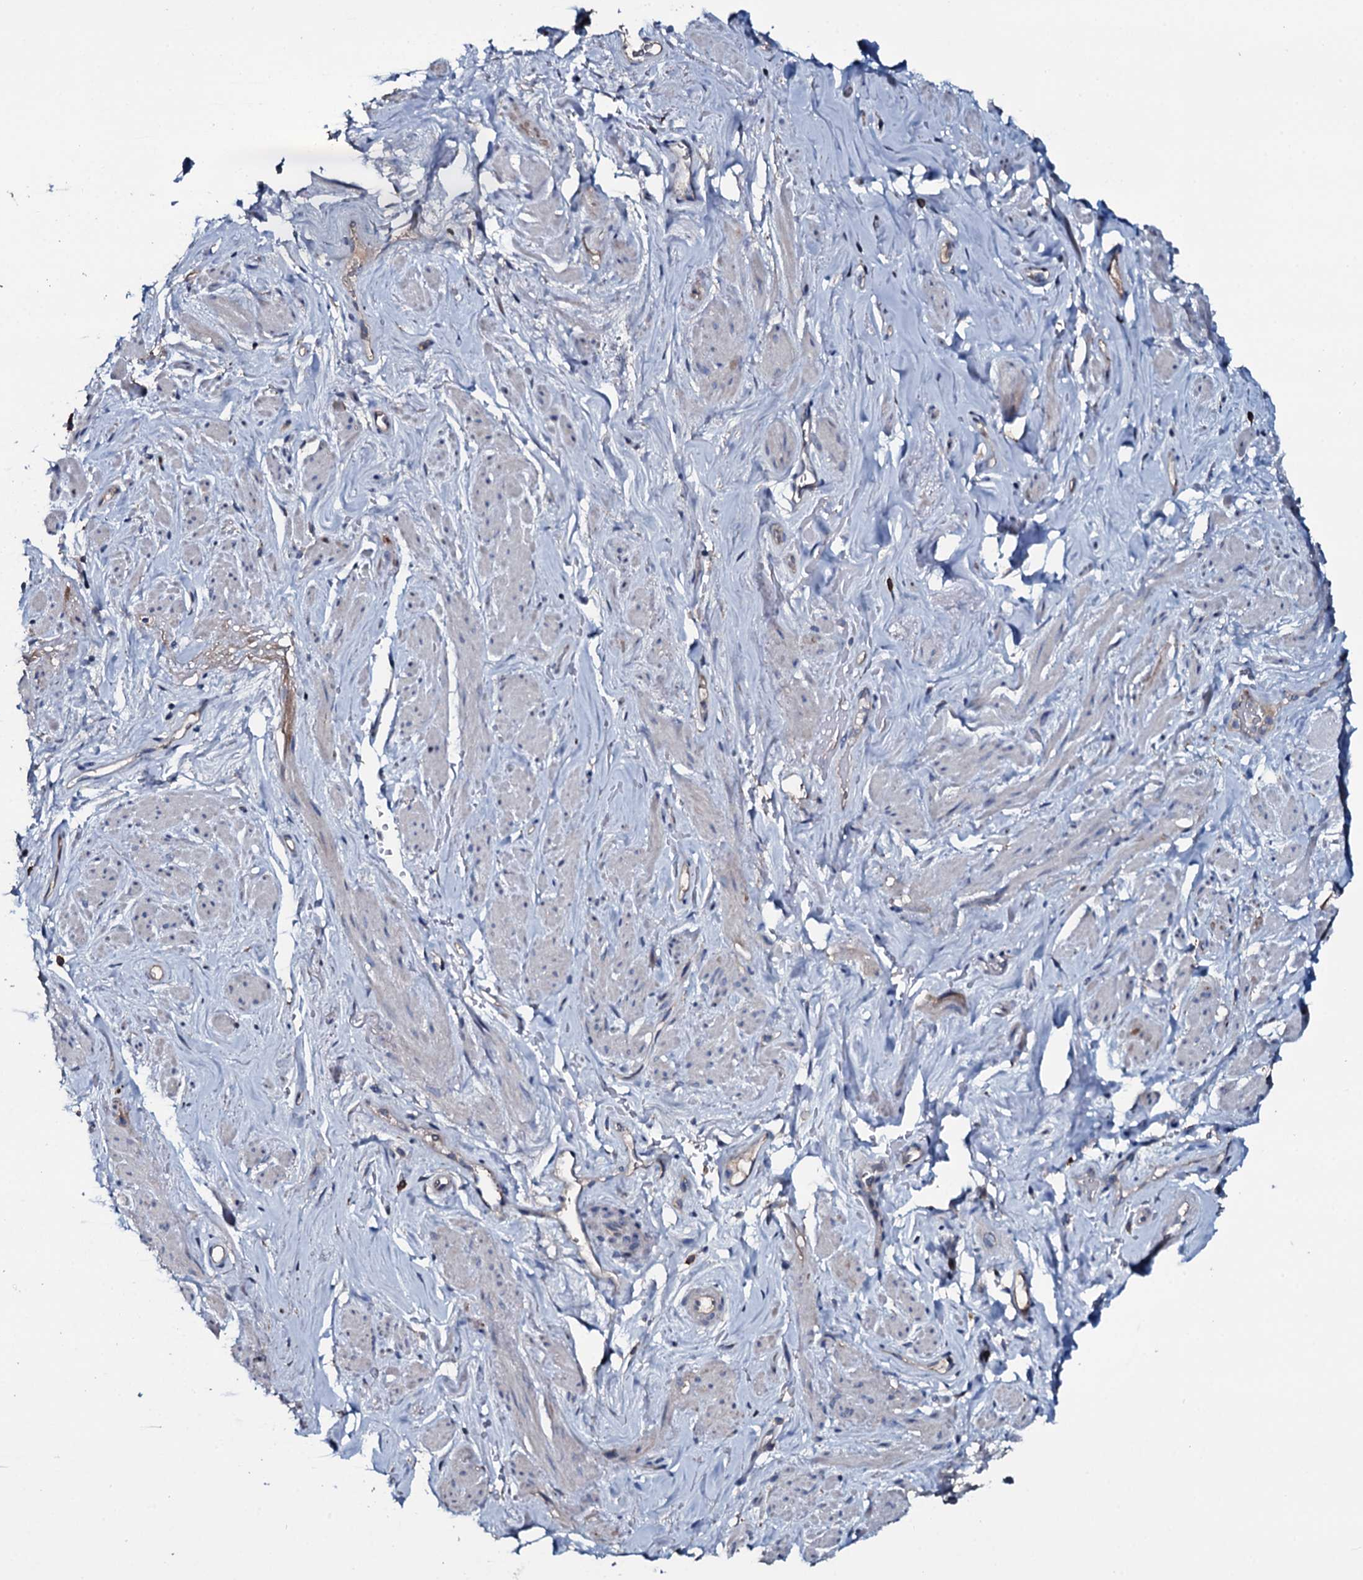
{"staining": {"intensity": "weak", "quantity": "<25%", "location": "cytoplasmic/membranous"}, "tissue": "smooth muscle", "cell_type": "Smooth muscle cells", "image_type": "normal", "snomed": [{"axis": "morphology", "description": "Normal tissue, NOS"}, {"axis": "topography", "description": "Smooth muscle"}, {"axis": "topography", "description": "Peripheral nerve tissue"}], "caption": "This is an immunohistochemistry (IHC) micrograph of normal human smooth muscle. There is no staining in smooth muscle cells.", "gene": "IL12B", "patient": {"sex": "male", "age": 69}}